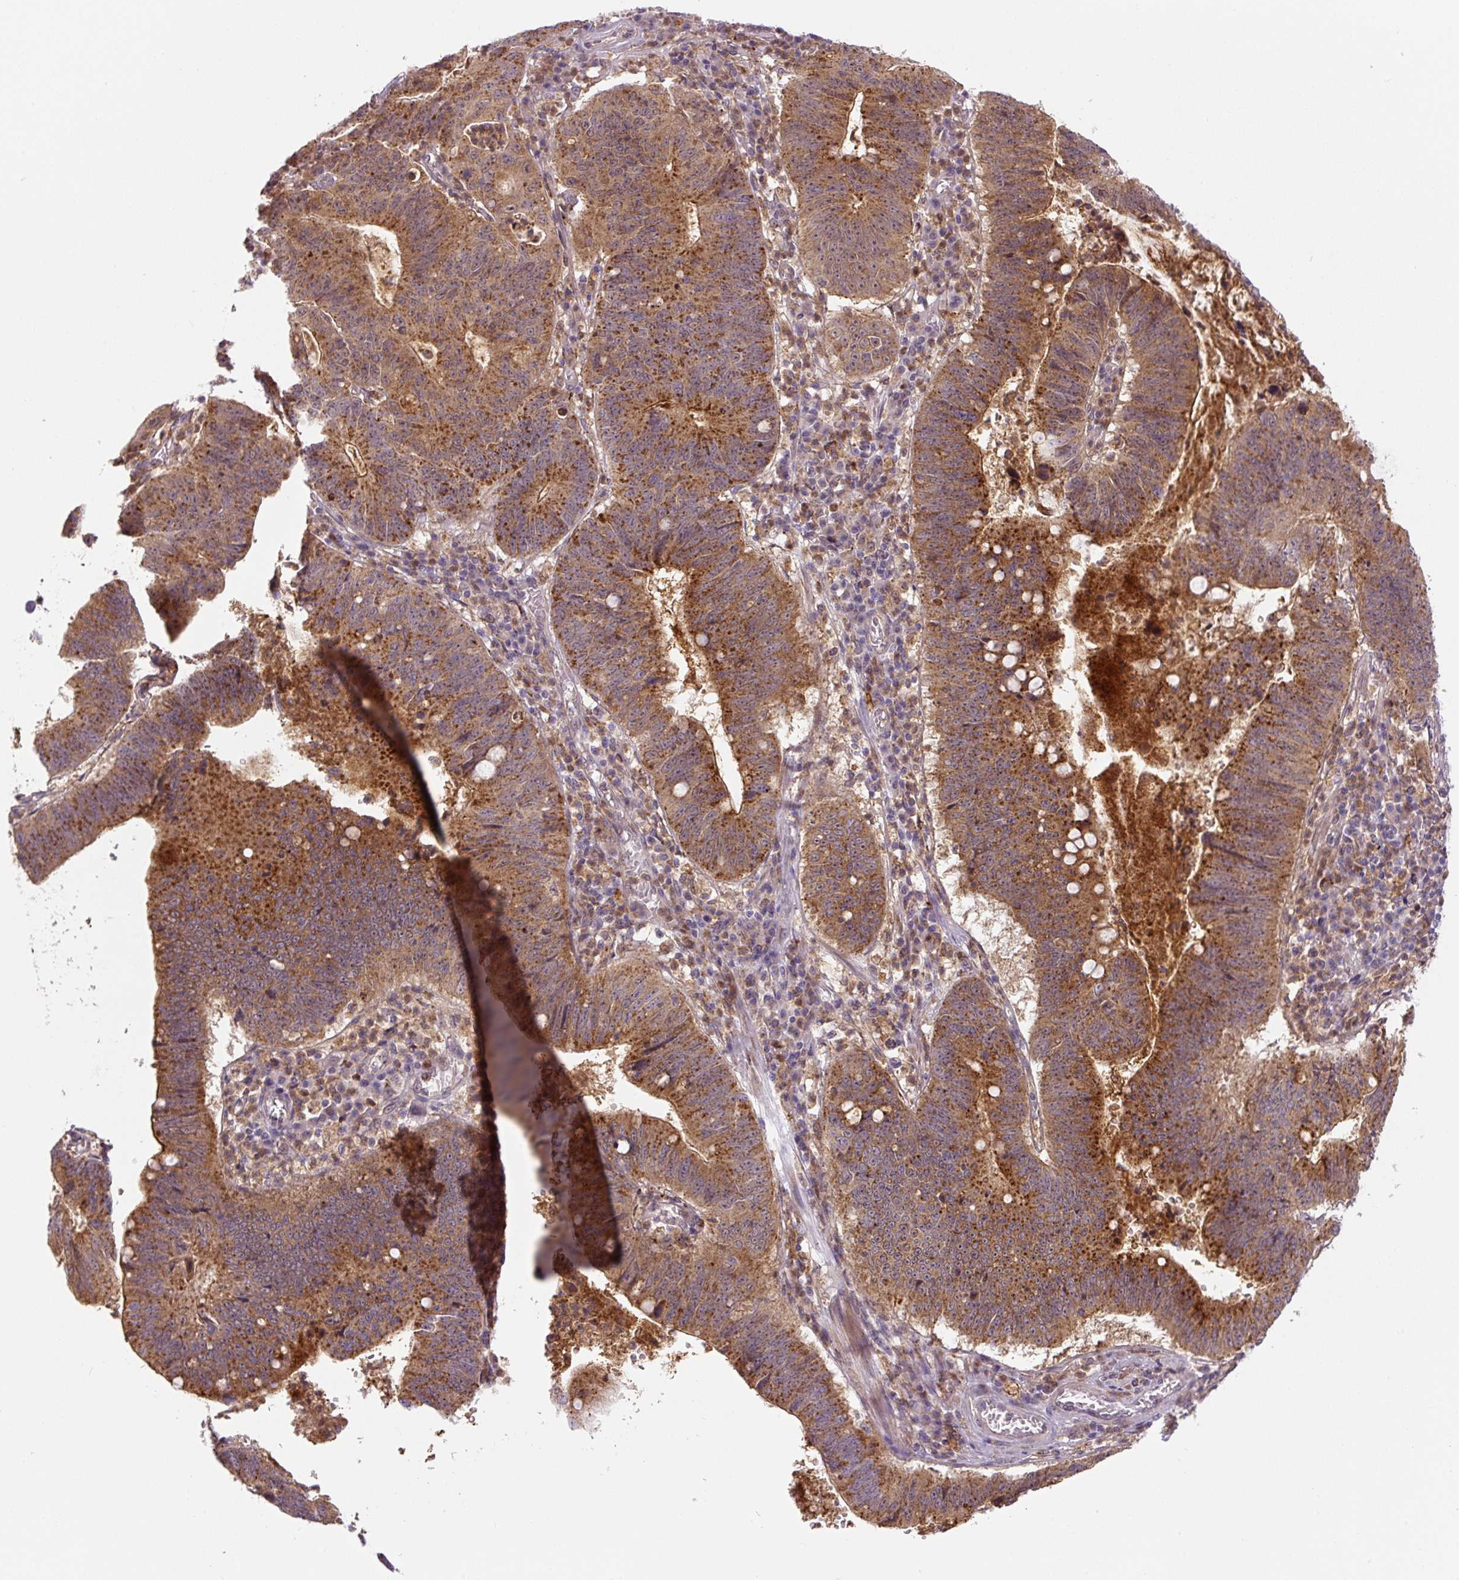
{"staining": {"intensity": "strong", "quantity": ">75%", "location": "cytoplasmic/membranous"}, "tissue": "stomach cancer", "cell_type": "Tumor cells", "image_type": "cancer", "snomed": [{"axis": "morphology", "description": "Adenocarcinoma, NOS"}, {"axis": "topography", "description": "Stomach"}], "caption": "Strong cytoplasmic/membranous protein staining is appreciated in approximately >75% of tumor cells in stomach adenocarcinoma.", "gene": "ZSWIM7", "patient": {"sex": "male", "age": 59}}